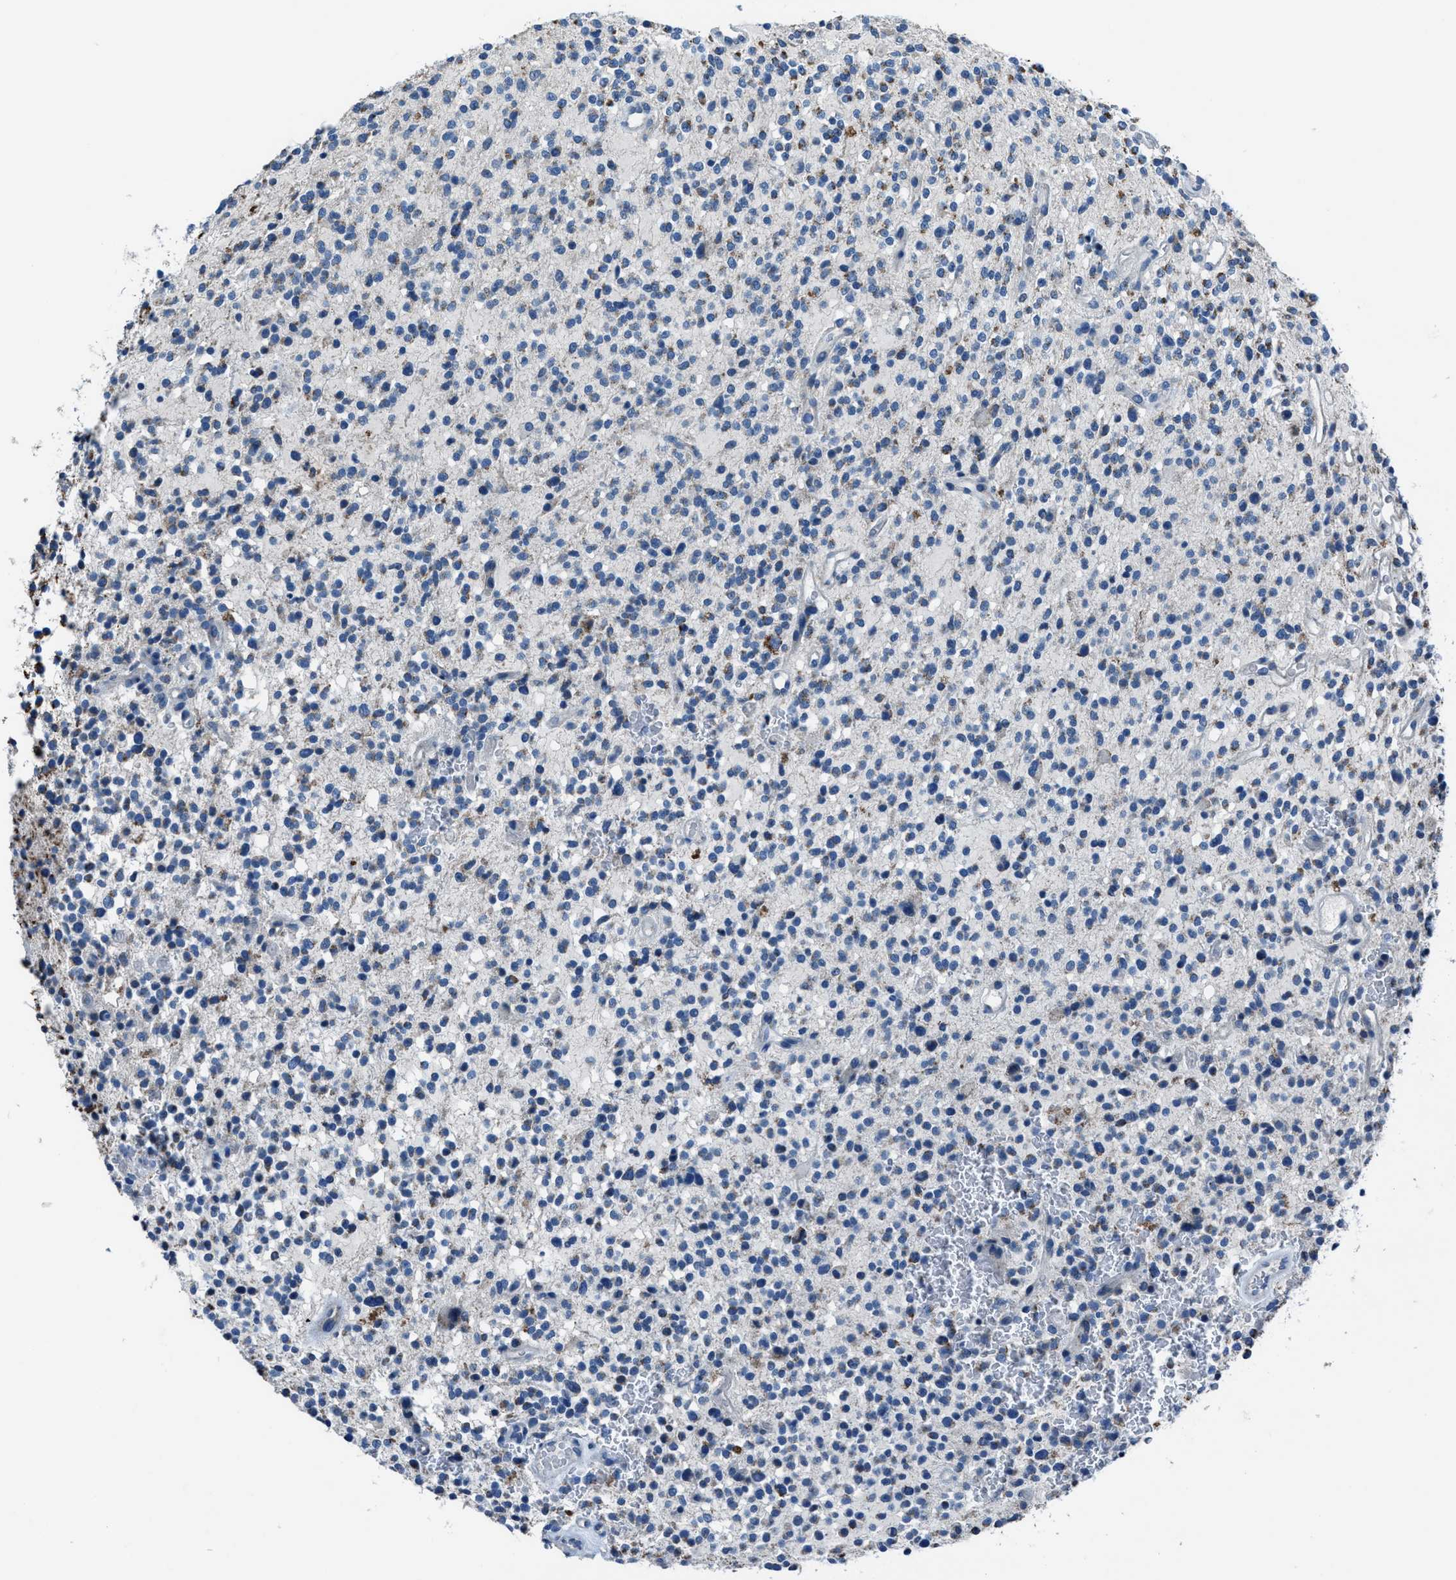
{"staining": {"intensity": "negative", "quantity": "none", "location": "none"}, "tissue": "glioma", "cell_type": "Tumor cells", "image_type": "cancer", "snomed": [{"axis": "morphology", "description": "Glioma, malignant, High grade"}, {"axis": "topography", "description": "Brain"}], "caption": "Protein analysis of malignant glioma (high-grade) reveals no significant expression in tumor cells. (IHC, brightfield microscopy, high magnification).", "gene": "ADAM2", "patient": {"sex": "male", "age": 48}}